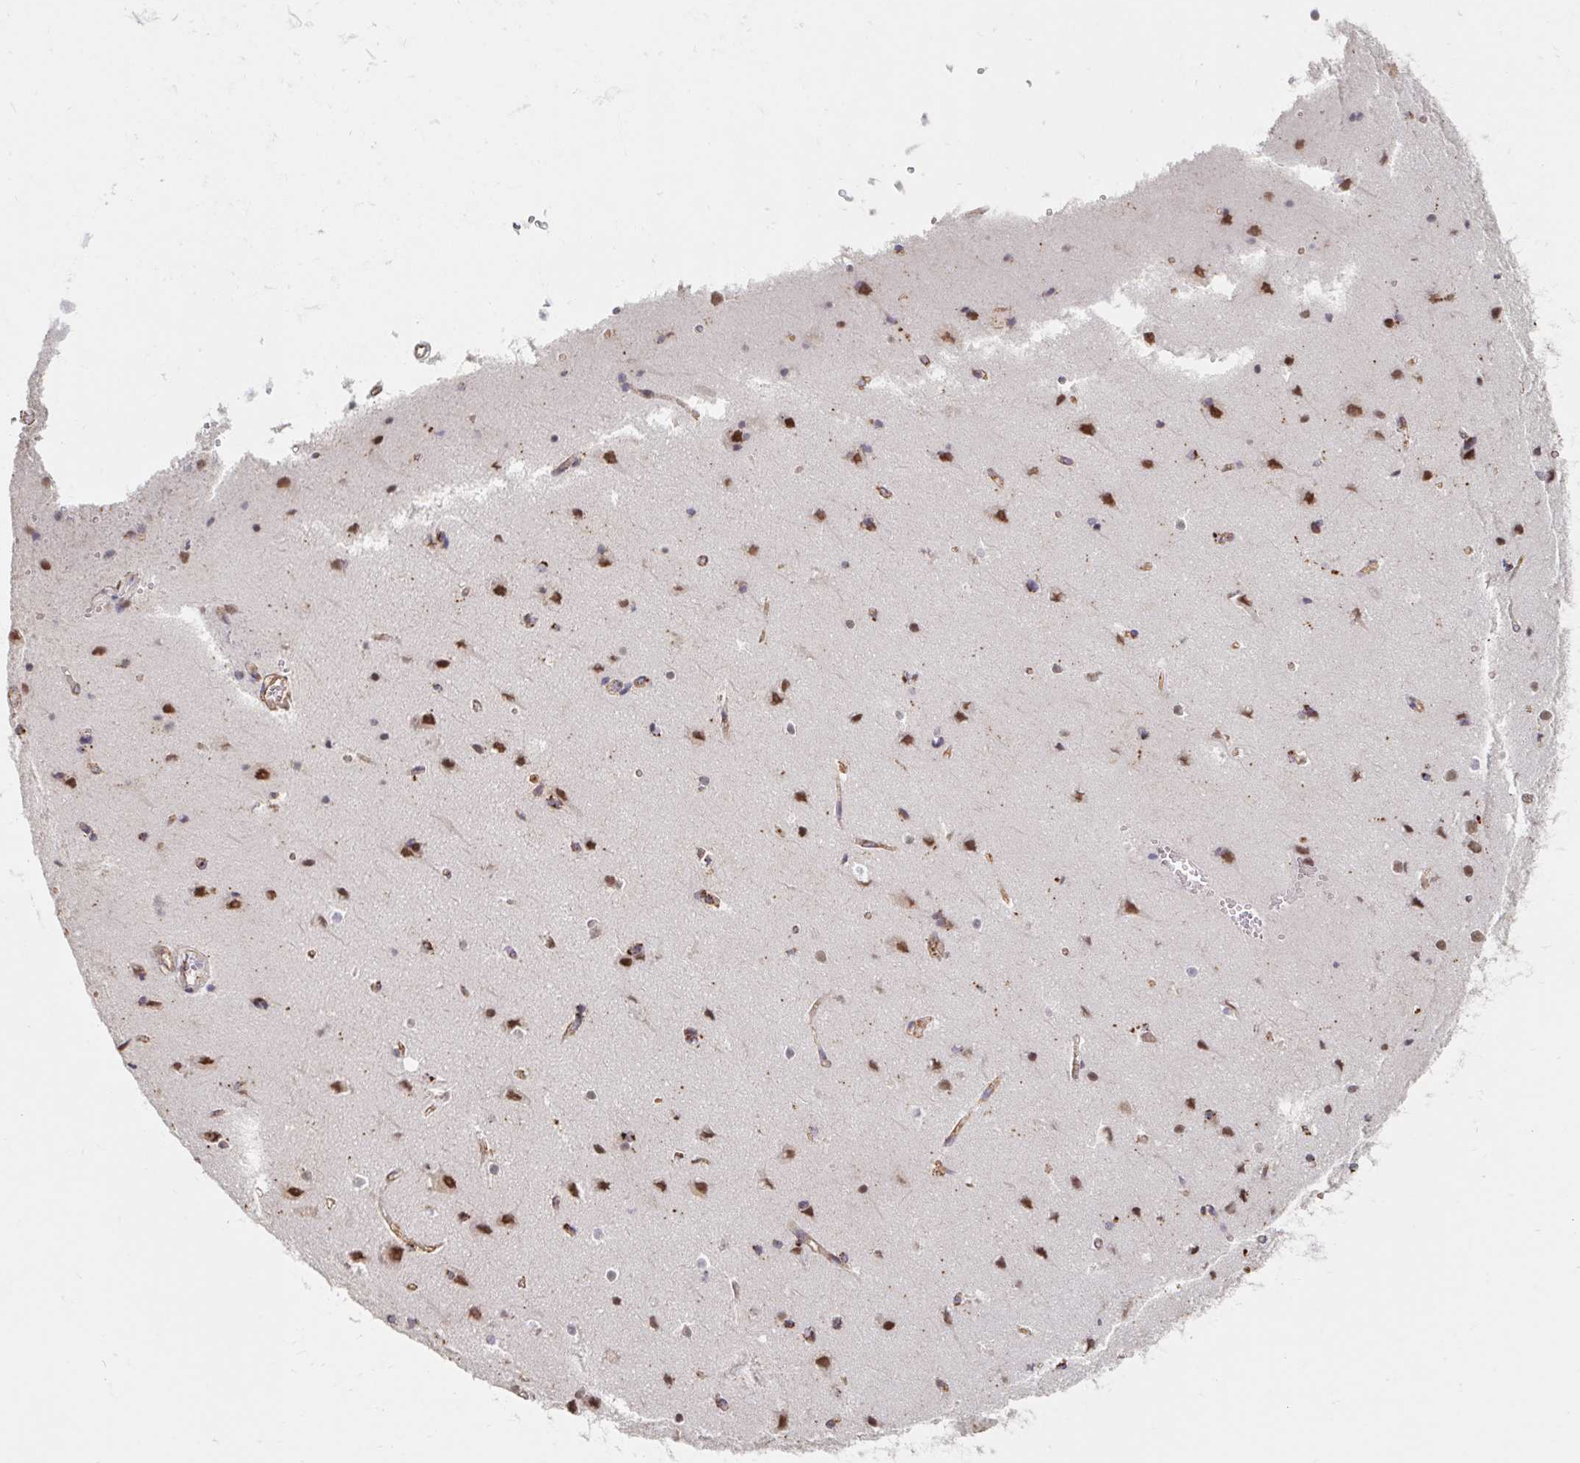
{"staining": {"intensity": "moderate", "quantity": ">75%", "location": "cytoplasmic/membranous"}, "tissue": "cerebral cortex", "cell_type": "Endothelial cells", "image_type": "normal", "snomed": [{"axis": "morphology", "description": "Normal tissue, NOS"}, {"axis": "topography", "description": "Cerebral cortex"}], "caption": "A micrograph of human cerebral cortex stained for a protein demonstrates moderate cytoplasmic/membranous brown staining in endothelial cells.", "gene": "MAVS", "patient": {"sex": "male", "age": 37}}